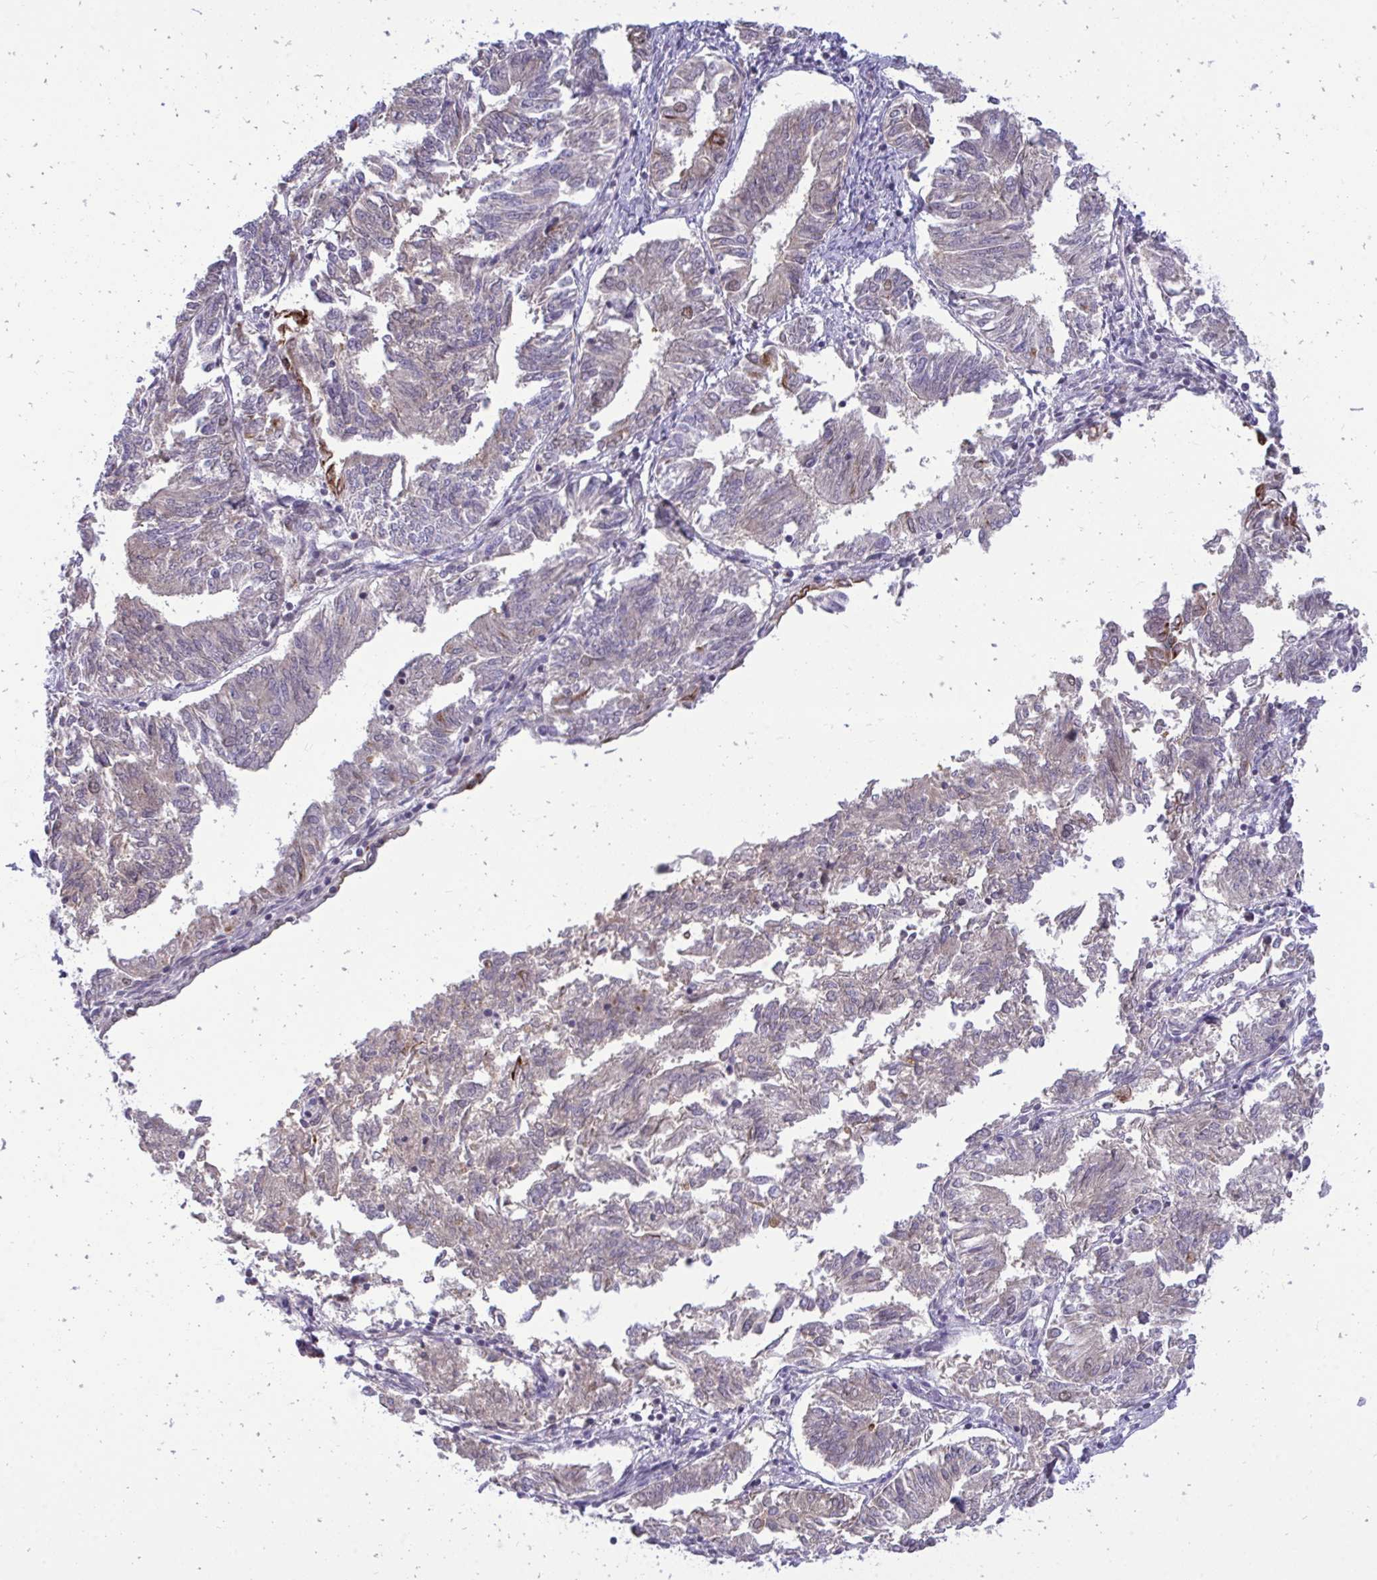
{"staining": {"intensity": "moderate", "quantity": "<25%", "location": "cytoplasmic/membranous"}, "tissue": "endometrial cancer", "cell_type": "Tumor cells", "image_type": "cancer", "snomed": [{"axis": "morphology", "description": "Adenocarcinoma, NOS"}, {"axis": "topography", "description": "Endometrium"}], "caption": "Protein analysis of endometrial cancer (adenocarcinoma) tissue shows moderate cytoplasmic/membranous expression in about <25% of tumor cells.", "gene": "EPOP", "patient": {"sex": "female", "age": 58}}